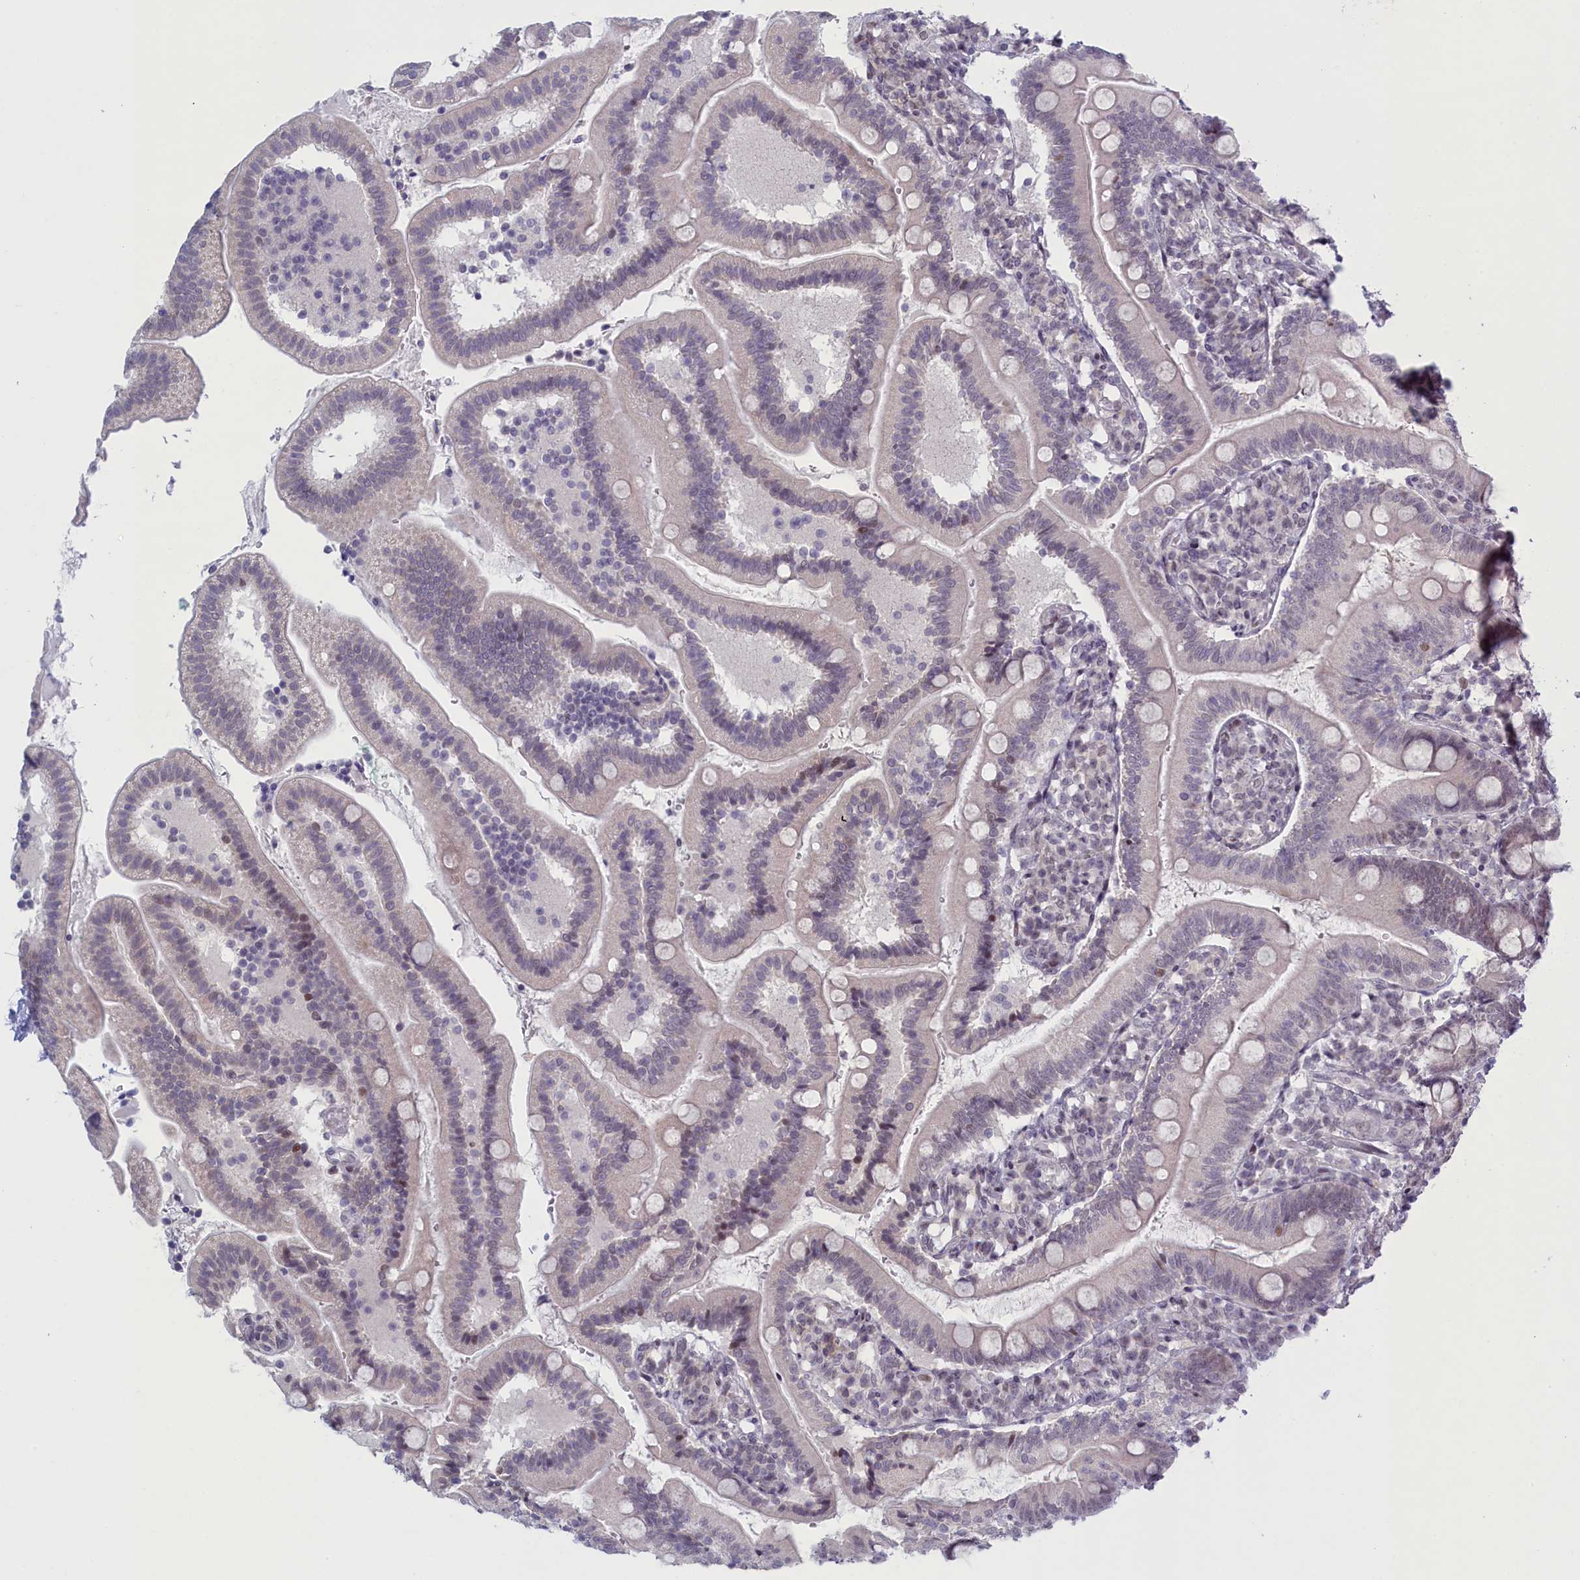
{"staining": {"intensity": "moderate", "quantity": "<25%", "location": "nuclear"}, "tissue": "duodenum", "cell_type": "Glandular cells", "image_type": "normal", "snomed": [{"axis": "morphology", "description": "Normal tissue, NOS"}, {"axis": "topography", "description": "Duodenum"}], "caption": "DAB (3,3'-diaminobenzidine) immunohistochemical staining of unremarkable duodenum shows moderate nuclear protein expression in about <25% of glandular cells.", "gene": "ATF7IP2", "patient": {"sex": "female", "age": 67}}